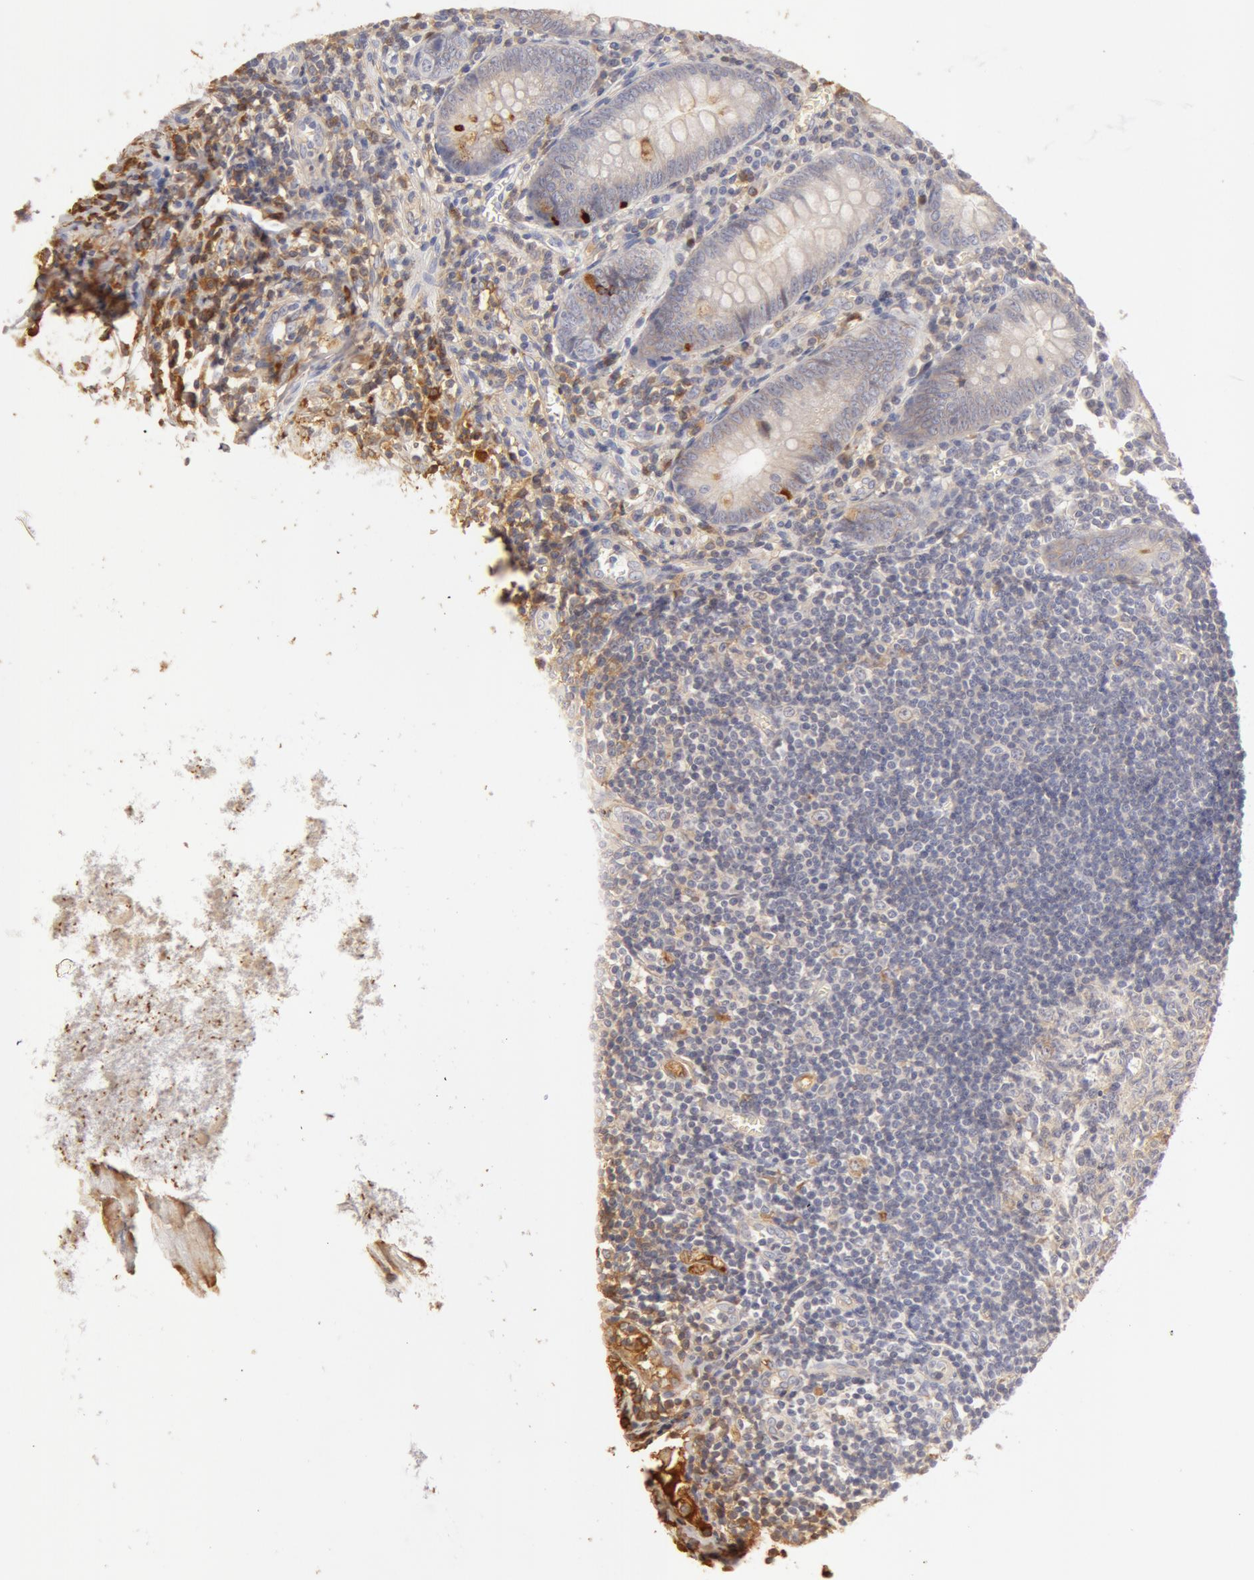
{"staining": {"intensity": "weak", "quantity": ">75%", "location": "cytoplasmic/membranous"}, "tissue": "appendix", "cell_type": "Glandular cells", "image_type": "normal", "snomed": [{"axis": "morphology", "description": "Normal tissue, NOS"}, {"axis": "topography", "description": "Appendix"}], "caption": "Appendix stained for a protein (brown) demonstrates weak cytoplasmic/membranous positive positivity in about >75% of glandular cells.", "gene": "TF", "patient": {"sex": "female", "age": 19}}